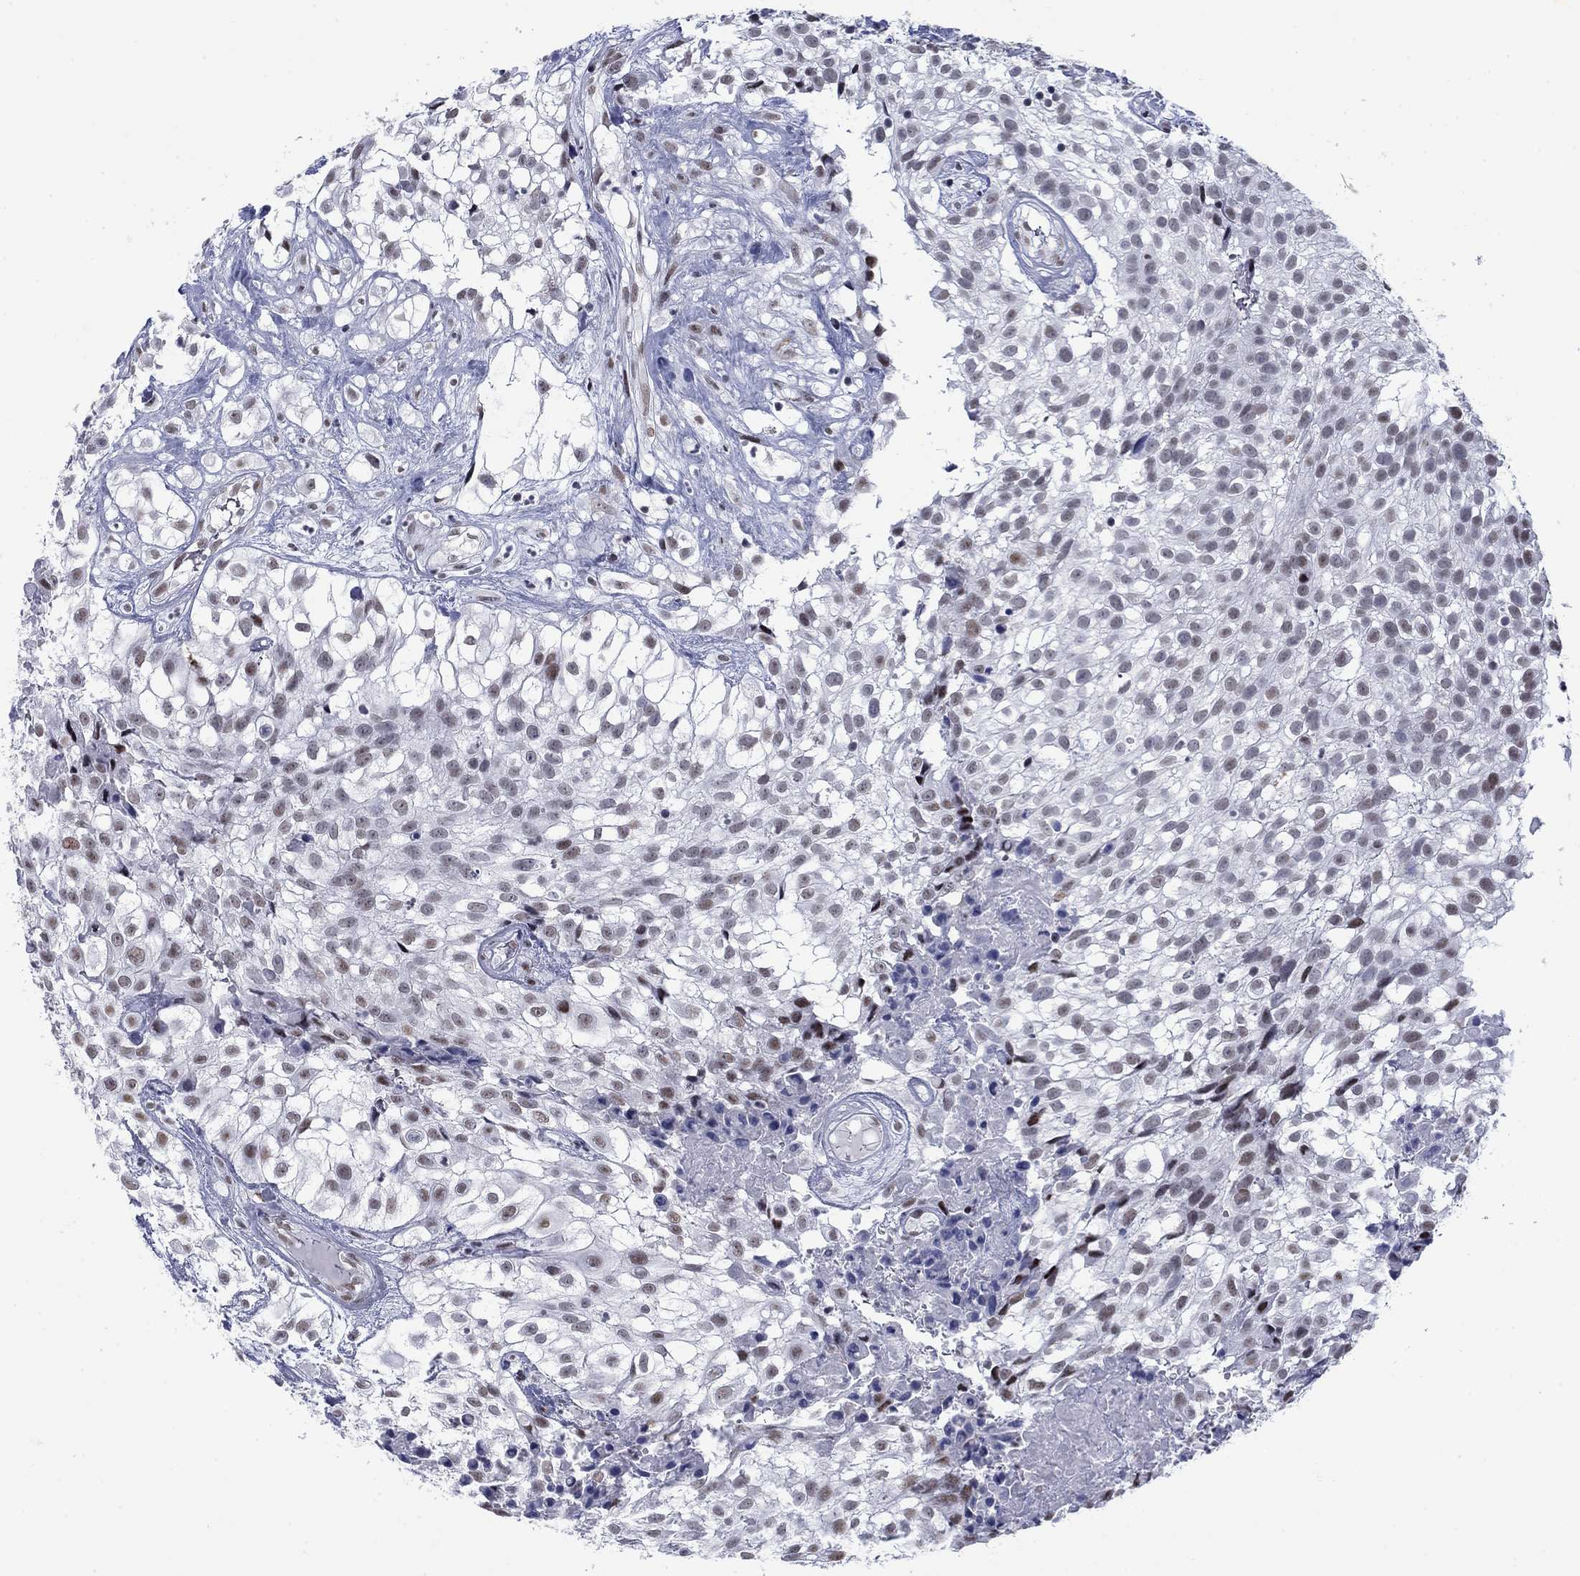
{"staining": {"intensity": "moderate", "quantity": "<25%", "location": "nuclear"}, "tissue": "urothelial cancer", "cell_type": "Tumor cells", "image_type": "cancer", "snomed": [{"axis": "morphology", "description": "Urothelial carcinoma, High grade"}, {"axis": "topography", "description": "Urinary bladder"}], "caption": "Brown immunohistochemical staining in urothelial cancer demonstrates moderate nuclear expression in approximately <25% of tumor cells.", "gene": "NPAS3", "patient": {"sex": "male", "age": 56}}